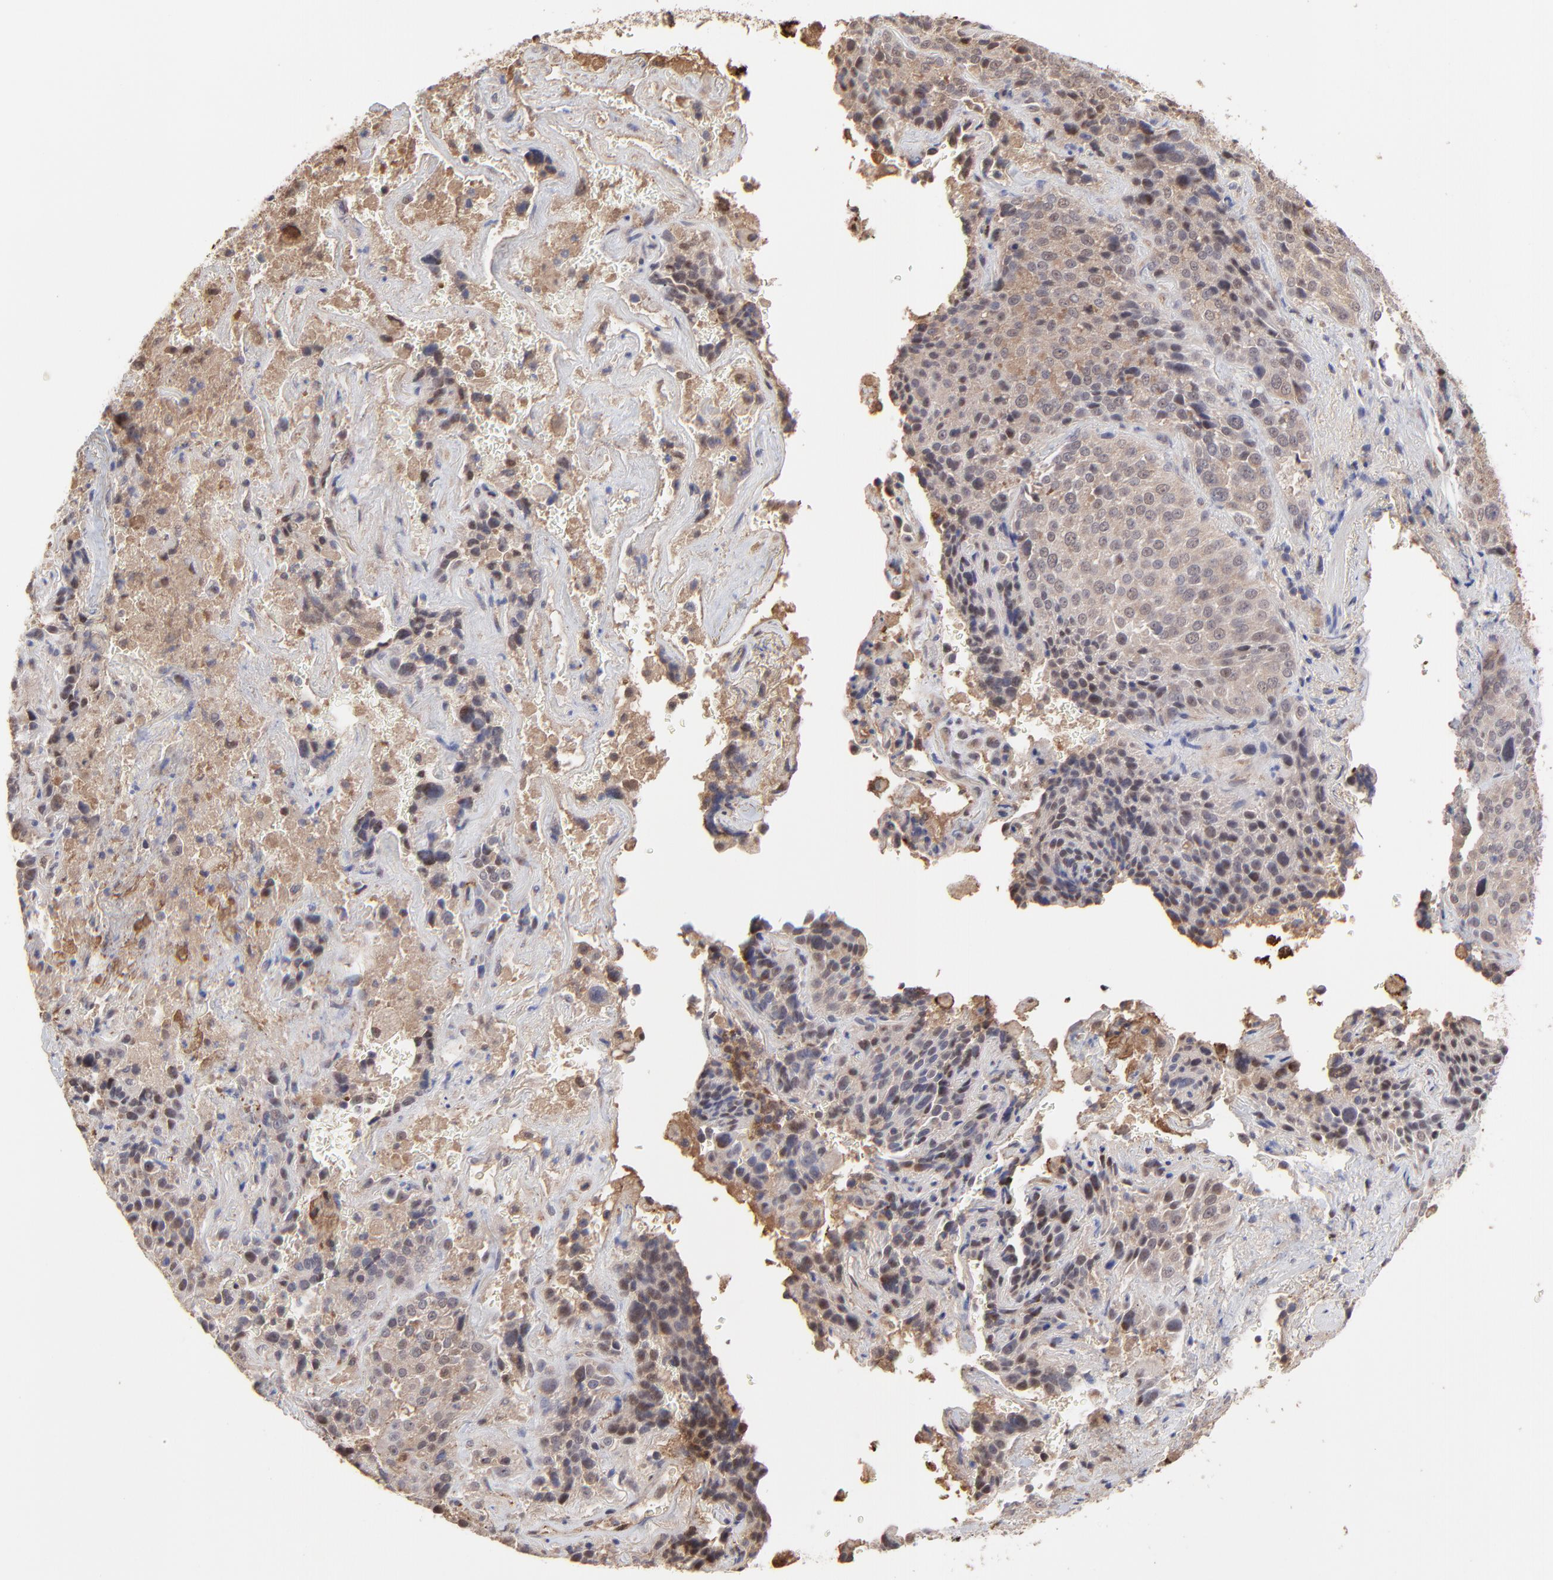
{"staining": {"intensity": "moderate", "quantity": "25%-75%", "location": "cytoplasmic/membranous"}, "tissue": "lung cancer", "cell_type": "Tumor cells", "image_type": "cancer", "snomed": [{"axis": "morphology", "description": "Squamous cell carcinoma, NOS"}, {"axis": "topography", "description": "Lung"}], "caption": "High-magnification brightfield microscopy of lung cancer (squamous cell carcinoma) stained with DAB (brown) and counterstained with hematoxylin (blue). tumor cells exhibit moderate cytoplasmic/membranous staining is appreciated in approximately25%-75% of cells.", "gene": "PSMD14", "patient": {"sex": "male", "age": 54}}